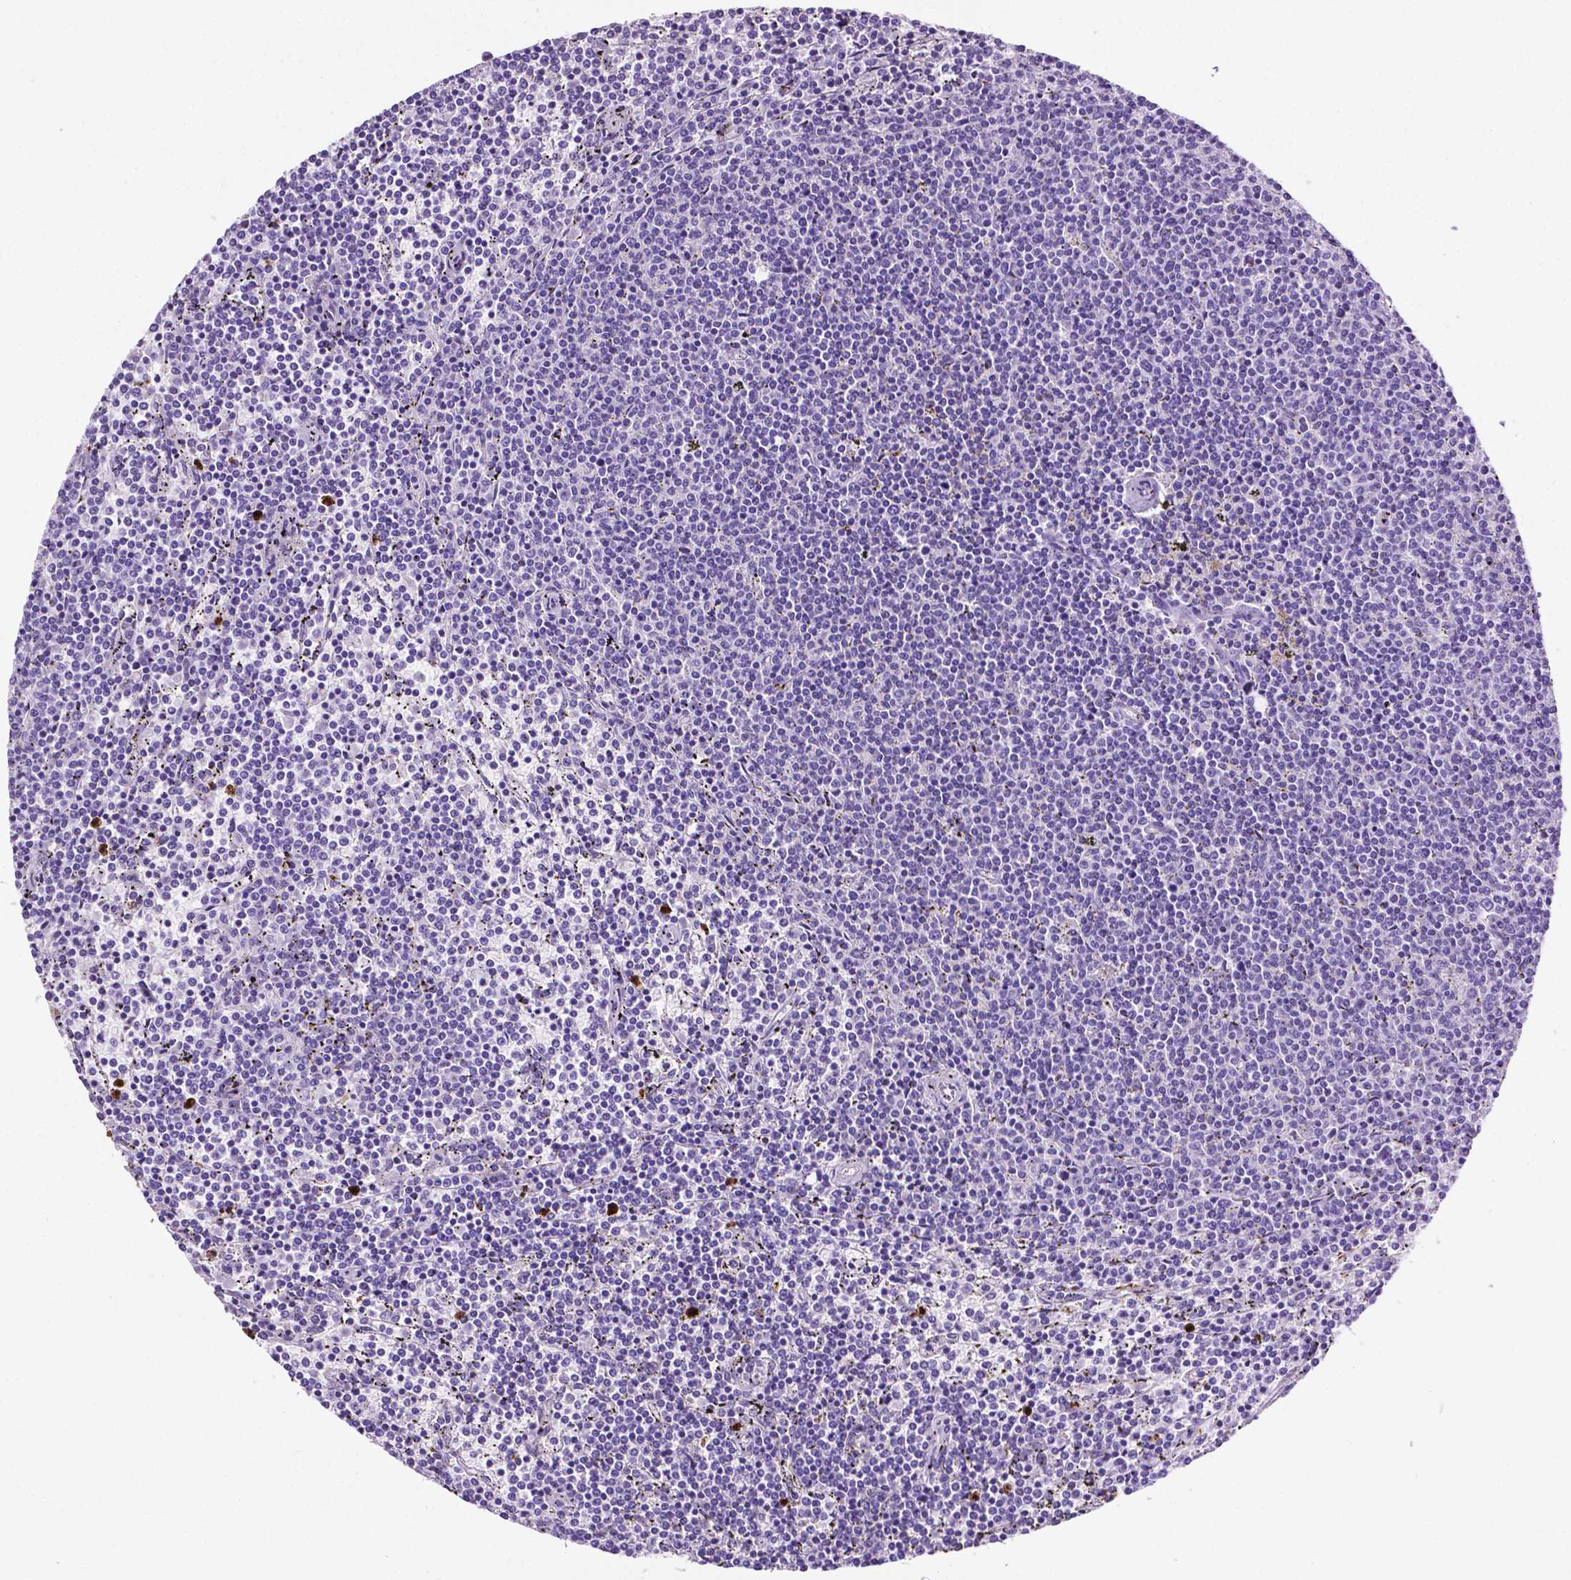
{"staining": {"intensity": "negative", "quantity": "none", "location": "none"}, "tissue": "lymphoma", "cell_type": "Tumor cells", "image_type": "cancer", "snomed": [{"axis": "morphology", "description": "Malignant lymphoma, non-Hodgkin's type, Low grade"}, {"axis": "topography", "description": "Spleen"}], "caption": "Immunohistochemical staining of human low-grade malignant lymphoma, non-Hodgkin's type reveals no significant positivity in tumor cells. The staining was performed using DAB (3,3'-diaminobenzidine) to visualize the protein expression in brown, while the nuclei were stained in blue with hematoxylin (Magnification: 20x).", "gene": "MMP27", "patient": {"sex": "female", "age": 50}}